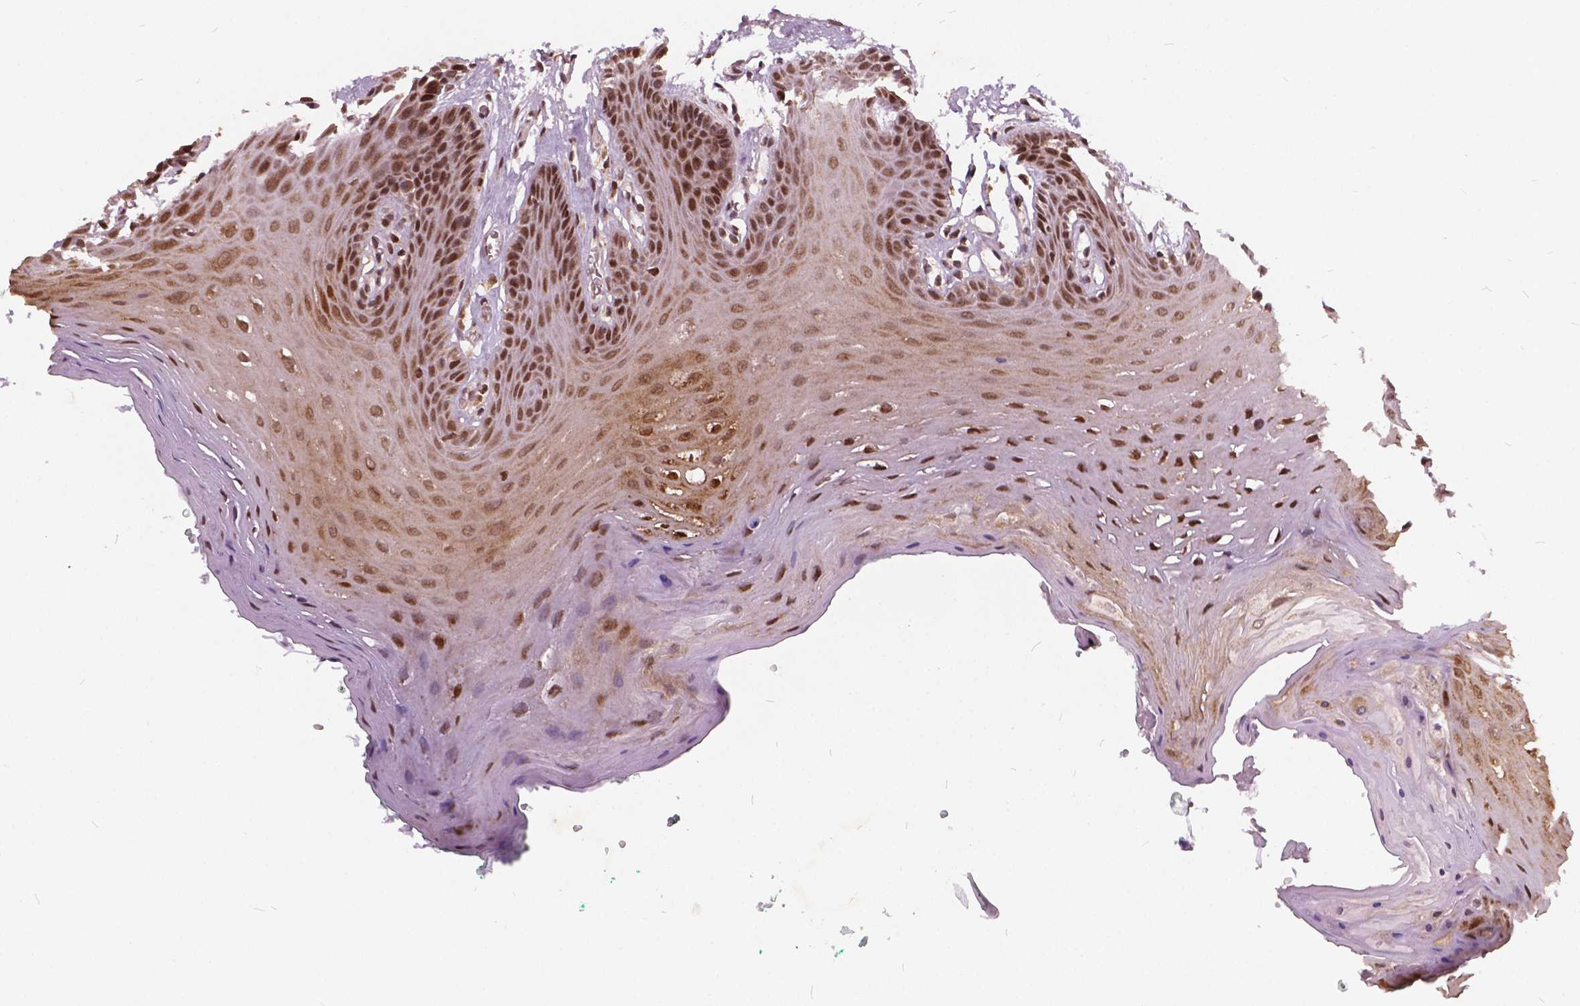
{"staining": {"intensity": "moderate", "quantity": ">75%", "location": "cytoplasmic/membranous,nuclear"}, "tissue": "oral mucosa", "cell_type": "Squamous epithelial cells", "image_type": "normal", "snomed": [{"axis": "morphology", "description": "Normal tissue, NOS"}, {"axis": "morphology", "description": "Squamous cell carcinoma, NOS"}, {"axis": "topography", "description": "Oral tissue"}, {"axis": "topography", "description": "Head-Neck"}], "caption": "DAB immunohistochemical staining of normal oral mucosa reveals moderate cytoplasmic/membranous,nuclear protein expression in about >75% of squamous epithelial cells. The protein is stained brown, and the nuclei are stained in blue (DAB (3,3'-diaminobenzidine) IHC with brightfield microscopy, high magnification).", "gene": "GPS2", "patient": {"sex": "female", "age": 50}}